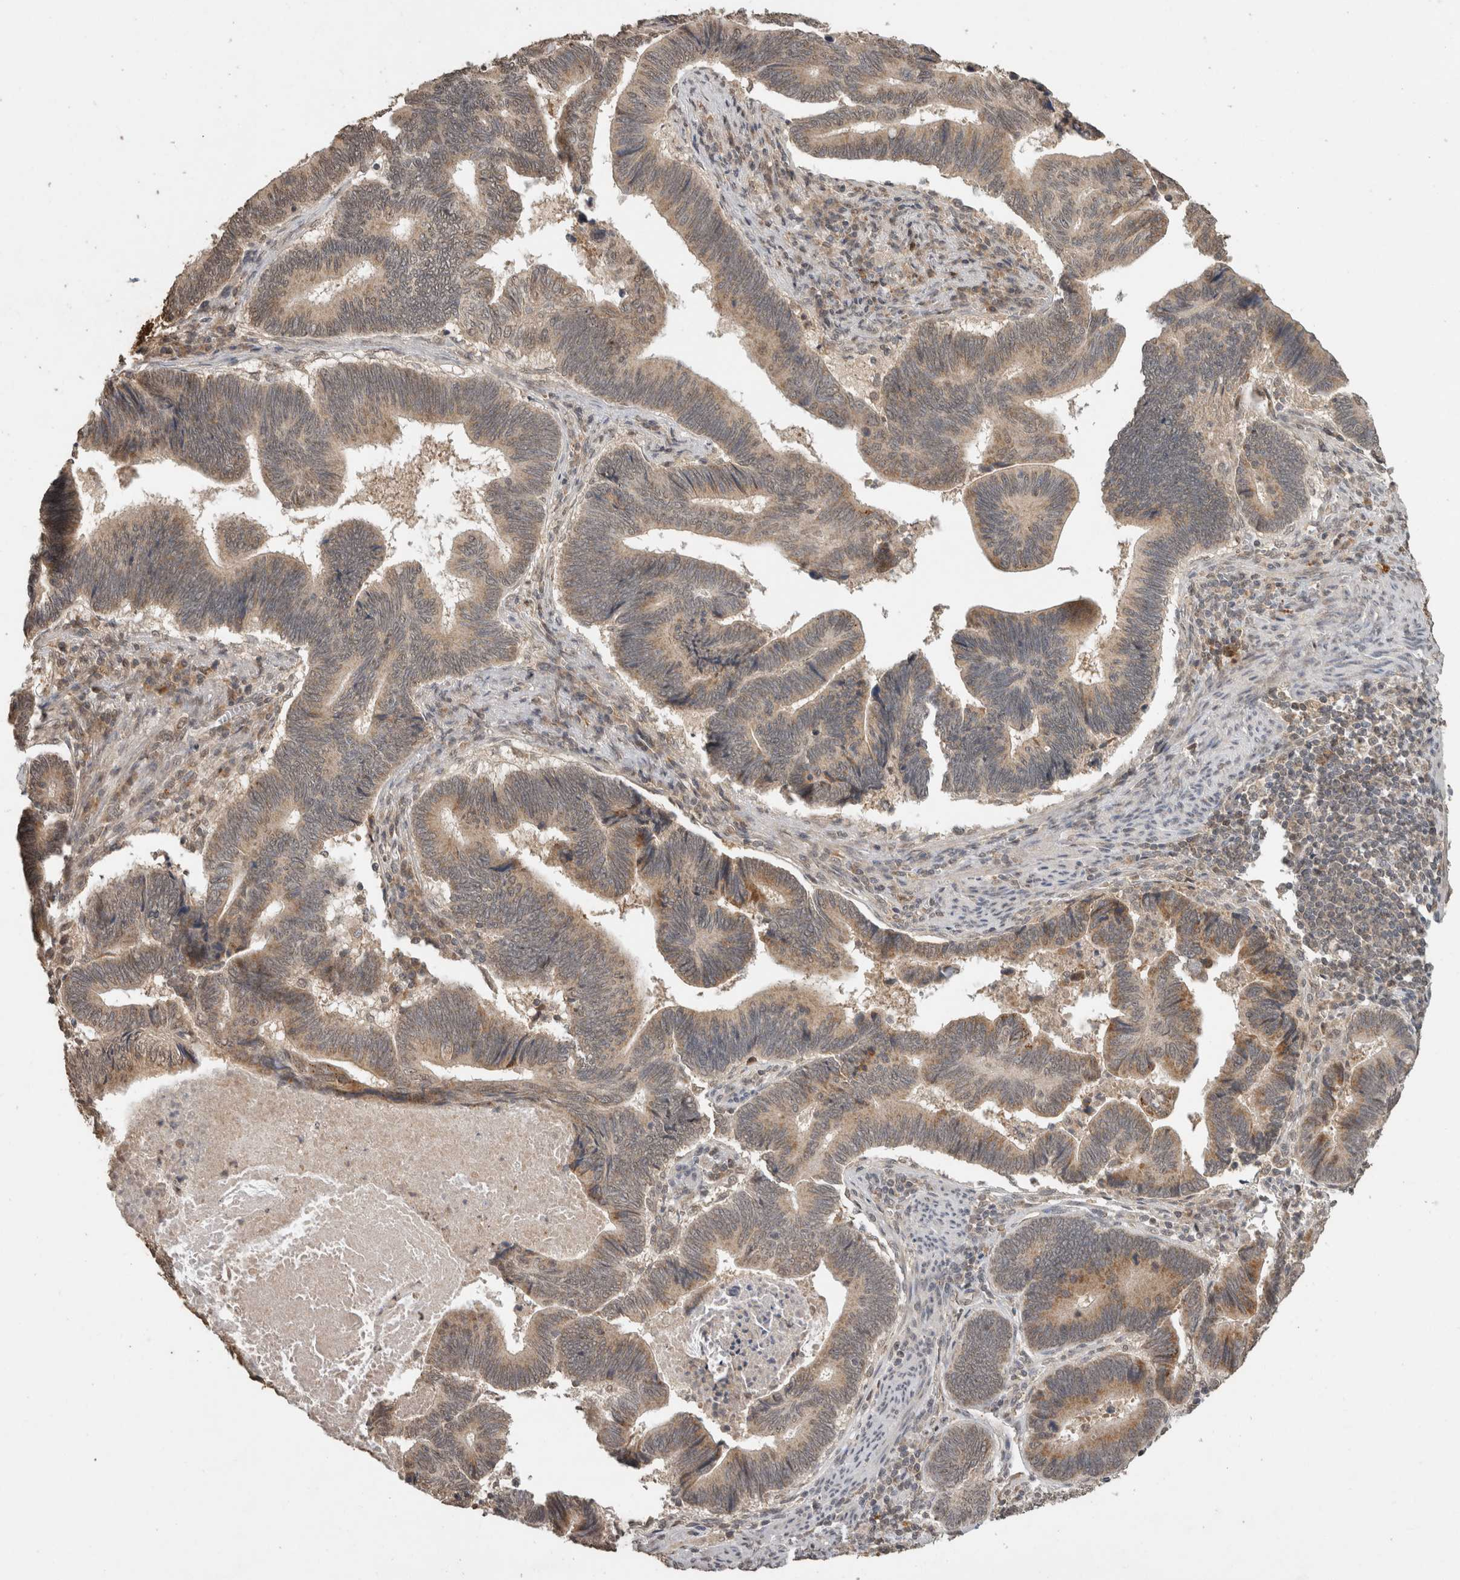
{"staining": {"intensity": "moderate", "quantity": ">75%", "location": "cytoplasmic/membranous"}, "tissue": "pancreatic cancer", "cell_type": "Tumor cells", "image_type": "cancer", "snomed": [{"axis": "morphology", "description": "Adenocarcinoma, NOS"}, {"axis": "topography", "description": "Pancreas"}], "caption": "Immunohistochemical staining of human pancreatic adenocarcinoma reveals medium levels of moderate cytoplasmic/membranous staining in approximately >75% of tumor cells.", "gene": "FAM3A", "patient": {"sex": "female", "age": 70}}